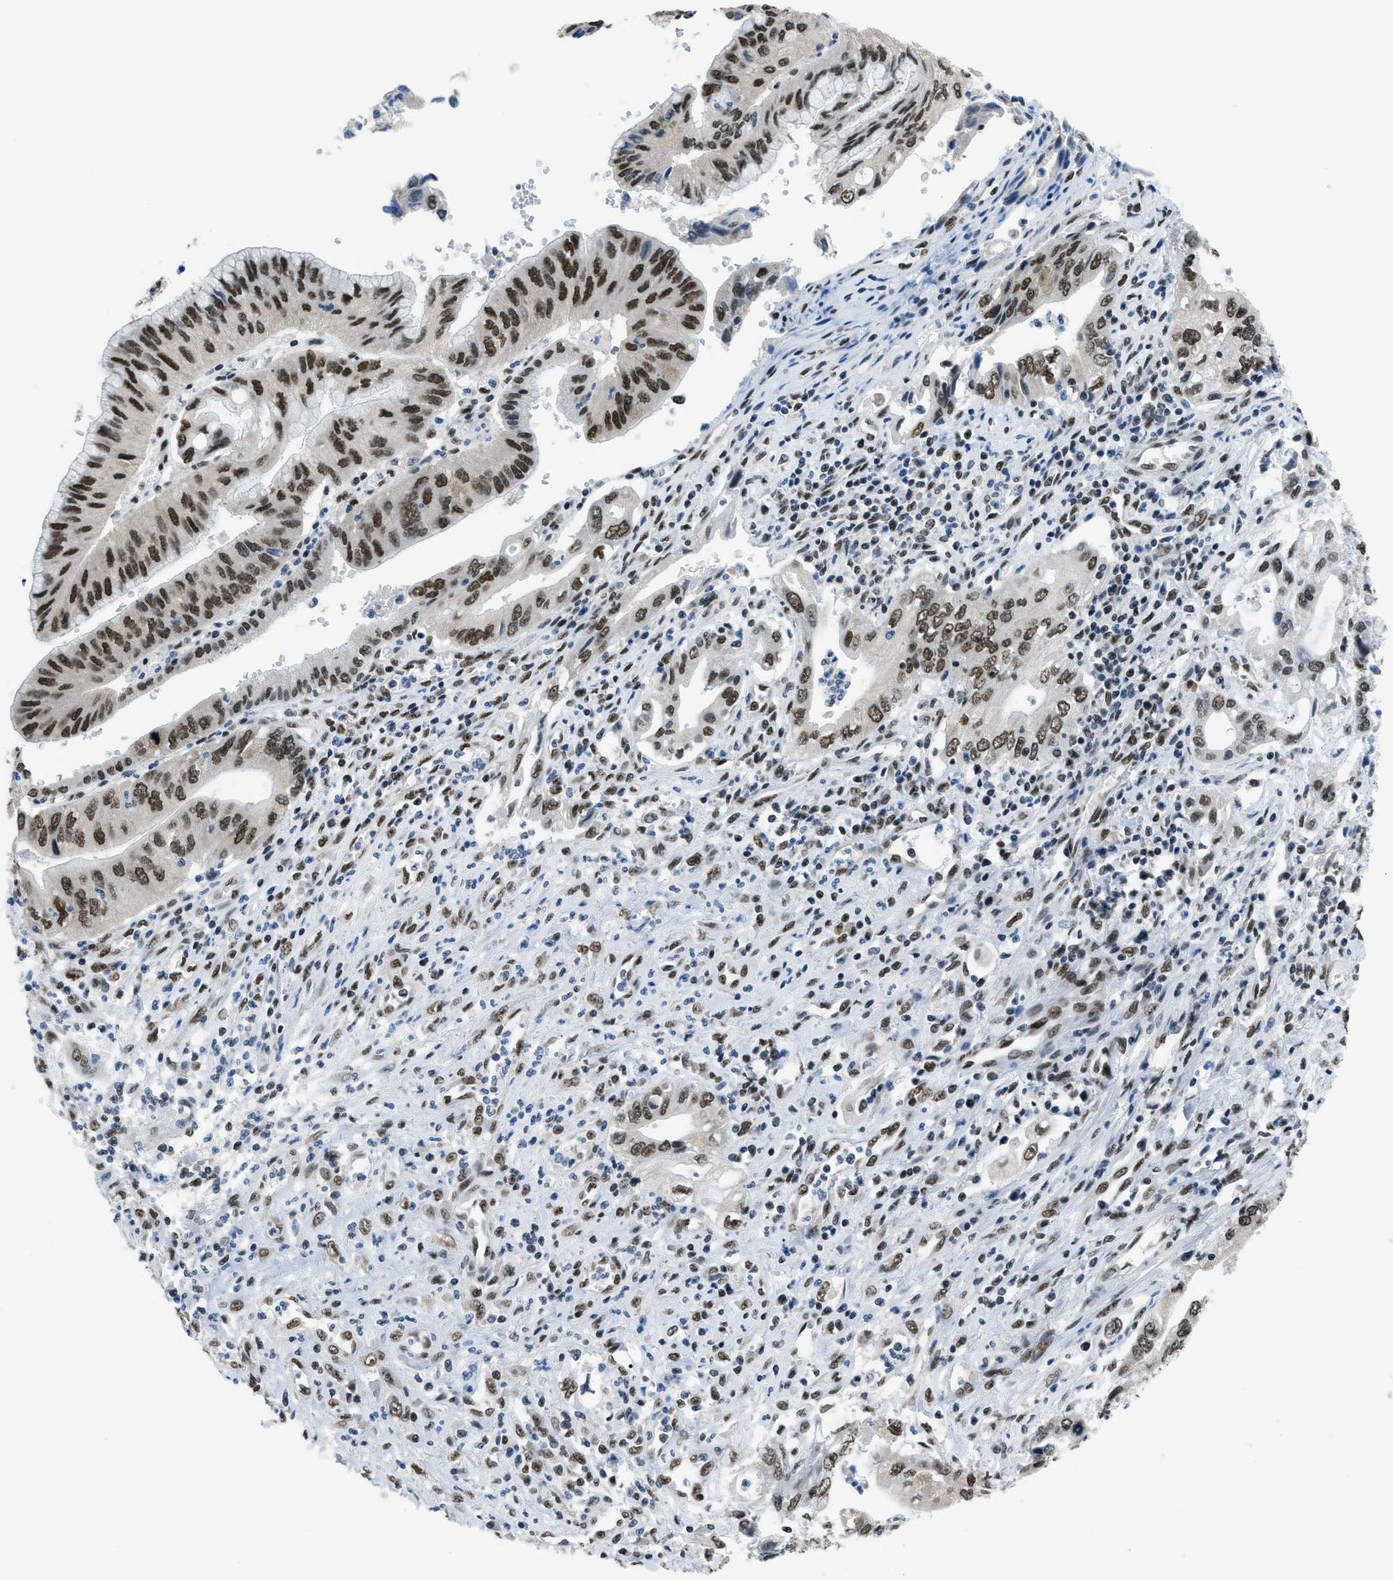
{"staining": {"intensity": "strong", "quantity": ">75%", "location": "nuclear"}, "tissue": "pancreatic cancer", "cell_type": "Tumor cells", "image_type": "cancer", "snomed": [{"axis": "morphology", "description": "Adenocarcinoma, NOS"}, {"axis": "topography", "description": "Pancreas"}], "caption": "Human pancreatic cancer stained with a protein marker displays strong staining in tumor cells.", "gene": "GATAD2B", "patient": {"sex": "female", "age": 73}}